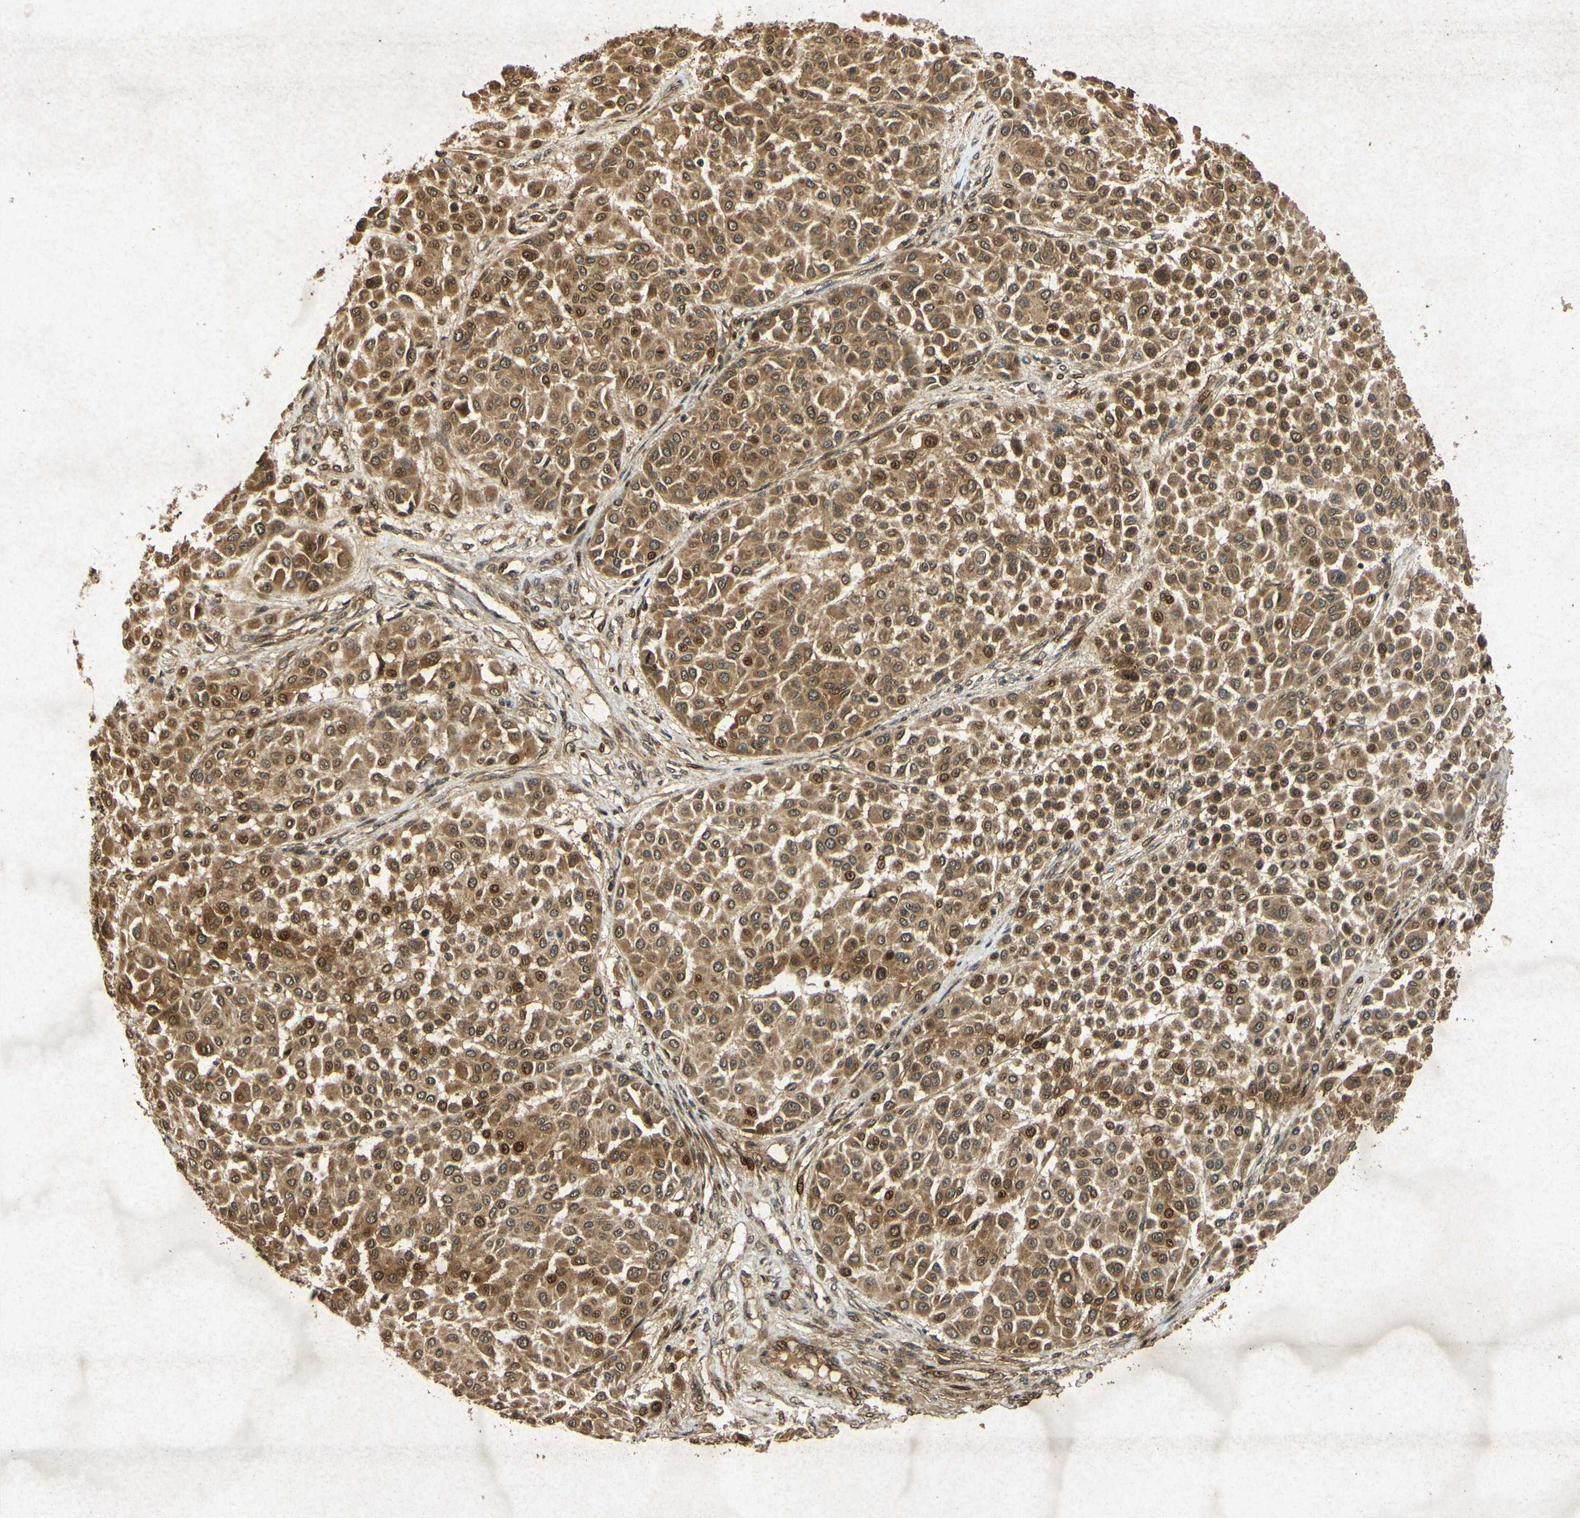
{"staining": {"intensity": "moderate", "quantity": ">75%", "location": "cytoplasmic/membranous,nuclear"}, "tissue": "melanoma", "cell_type": "Tumor cells", "image_type": "cancer", "snomed": [{"axis": "morphology", "description": "Malignant melanoma, Metastatic site"}, {"axis": "topography", "description": "Soft tissue"}], "caption": "This micrograph displays IHC staining of malignant melanoma (metastatic site), with medium moderate cytoplasmic/membranous and nuclear expression in approximately >75% of tumor cells.", "gene": "ATP6V1H", "patient": {"sex": "male", "age": 41}}